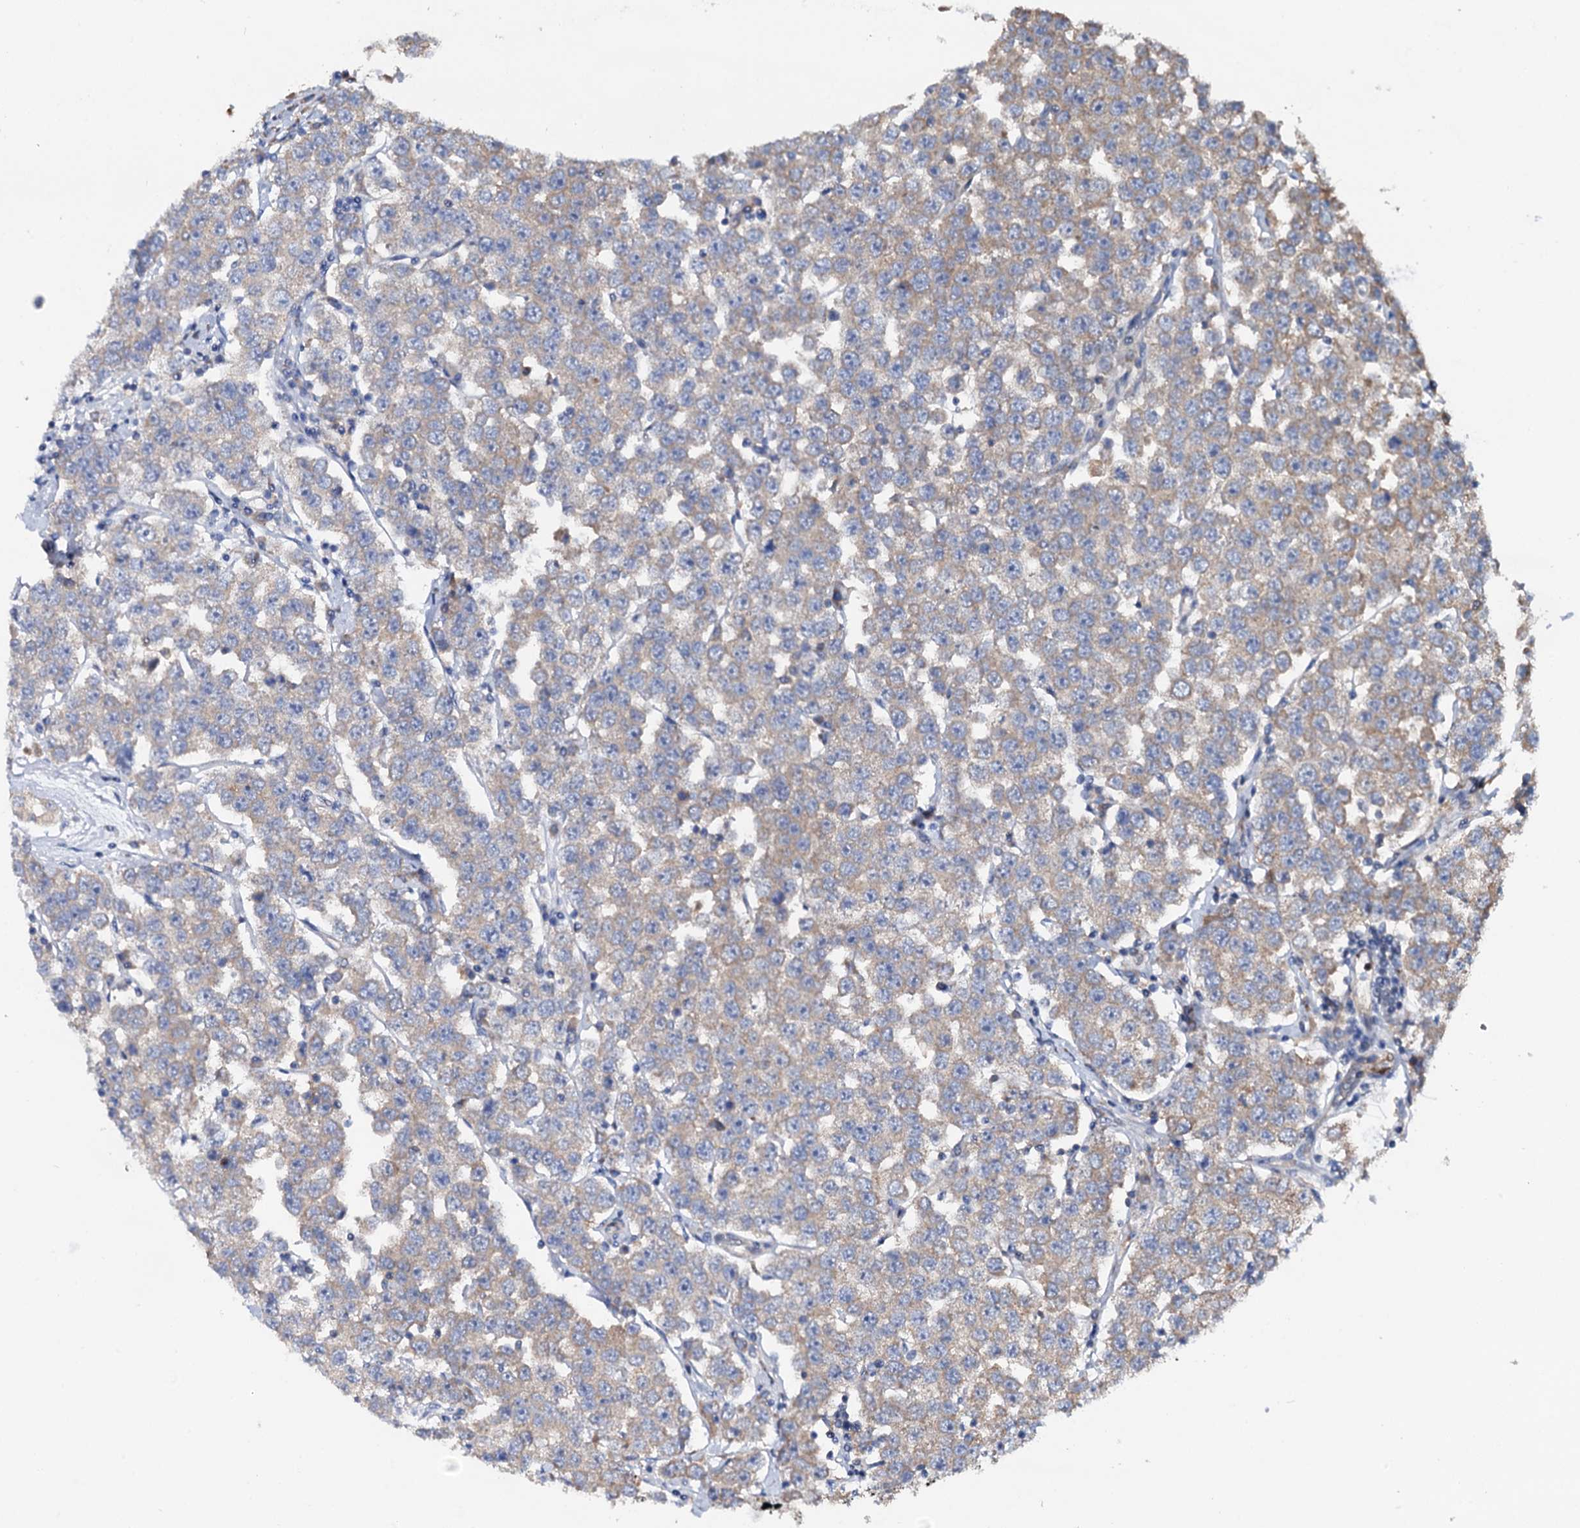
{"staining": {"intensity": "weak", "quantity": ">75%", "location": "cytoplasmic/membranous"}, "tissue": "testis cancer", "cell_type": "Tumor cells", "image_type": "cancer", "snomed": [{"axis": "morphology", "description": "Seminoma, NOS"}, {"axis": "topography", "description": "Testis"}], "caption": "There is low levels of weak cytoplasmic/membranous expression in tumor cells of testis seminoma, as demonstrated by immunohistochemical staining (brown color).", "gene": "CEP192", "patient": {"sex": "male", "age": 28}}